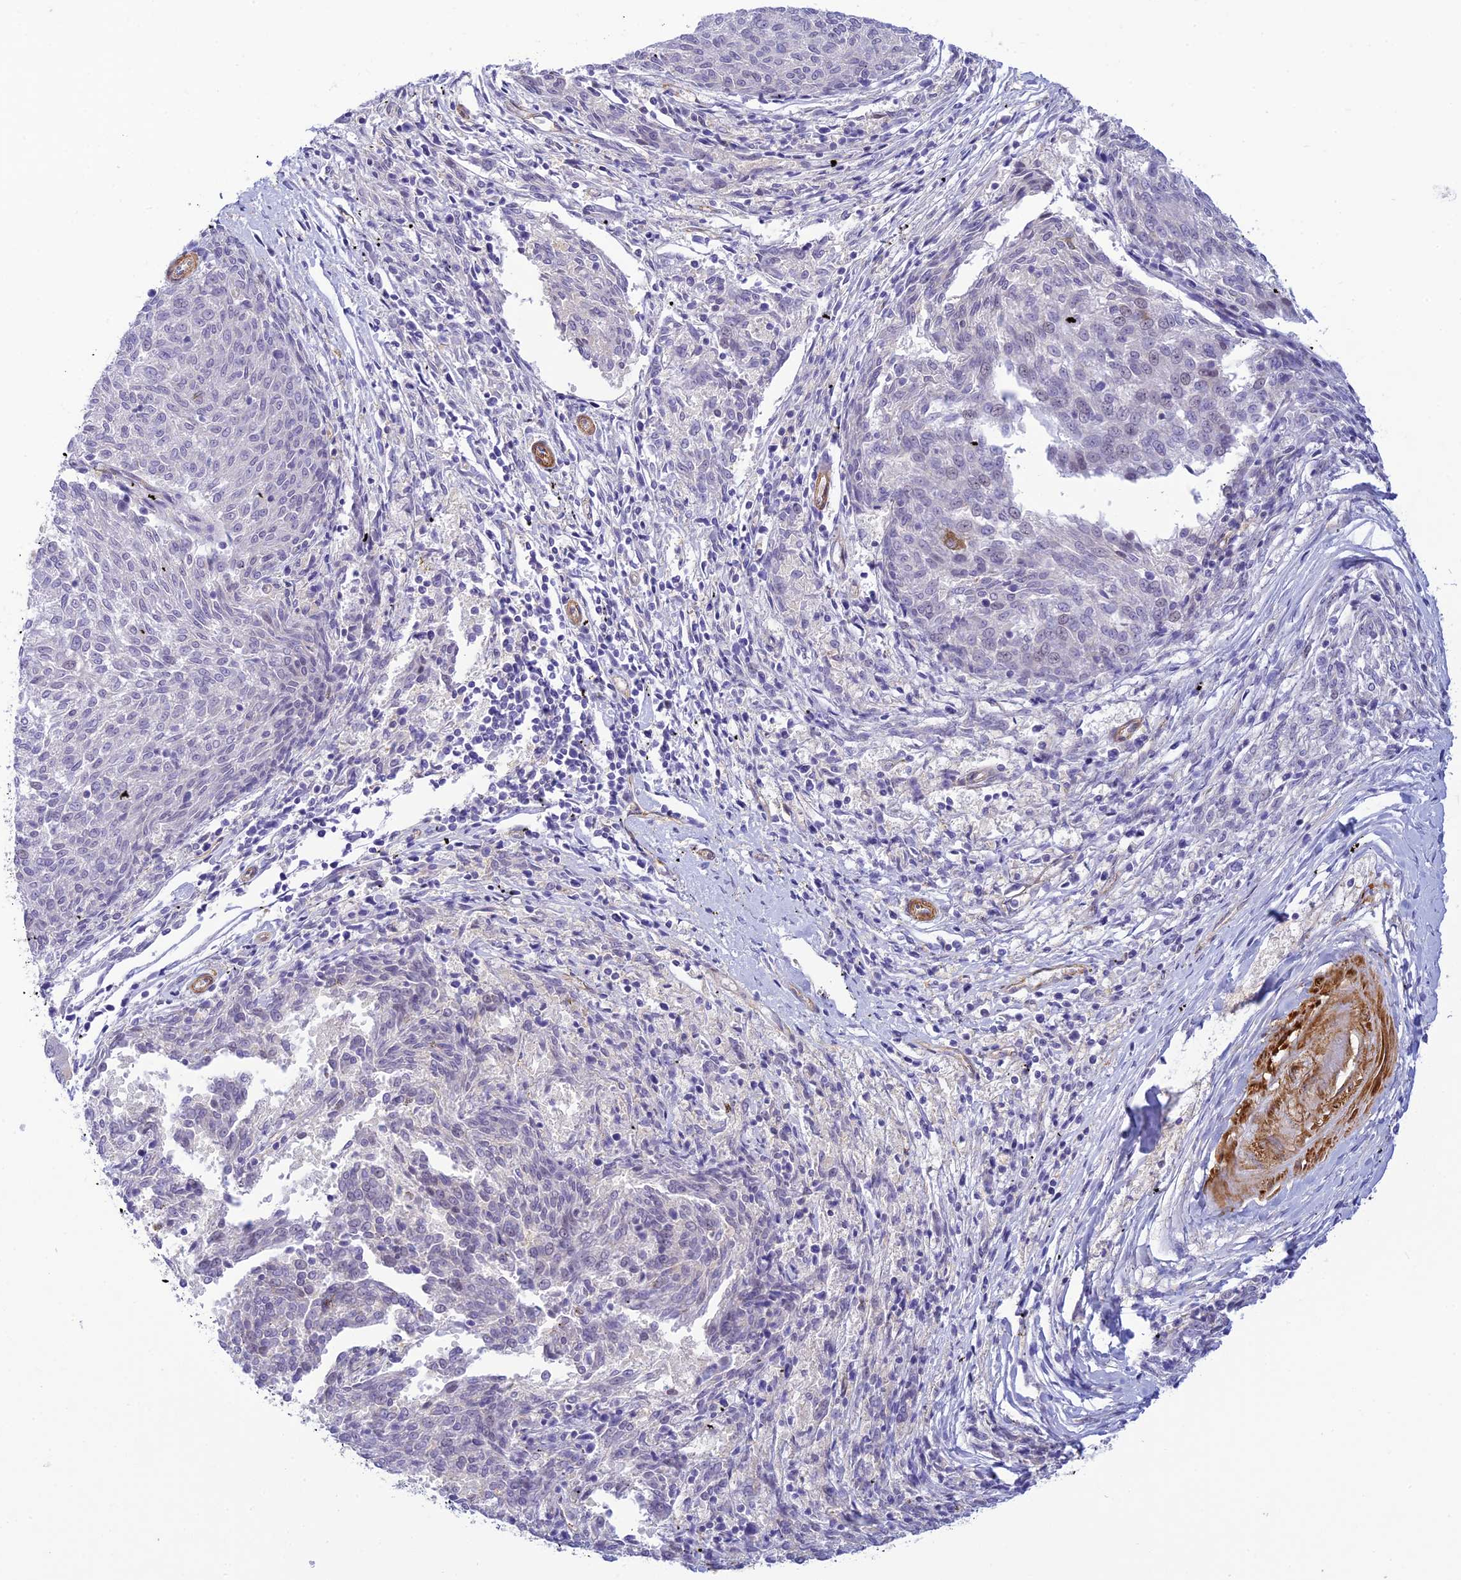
{"staining": {"intensity": "negative", "quantity": "none", "location": "none"}, "tissue": "melanoma", "cell_type": "Tumor cells", "image_type": "cancer", "snomed": [{"axis": "morphology", "description": "Malignant melanoma, NOS"}, {"axis": "topography", "description": "Skin"}], "caption": "IHC of human malignant melanoma shows no staining in tumor cells. Nuclei are stained in blue.", "gene": "FBXW4", "patient": {"sex": "female", "age": 72}}